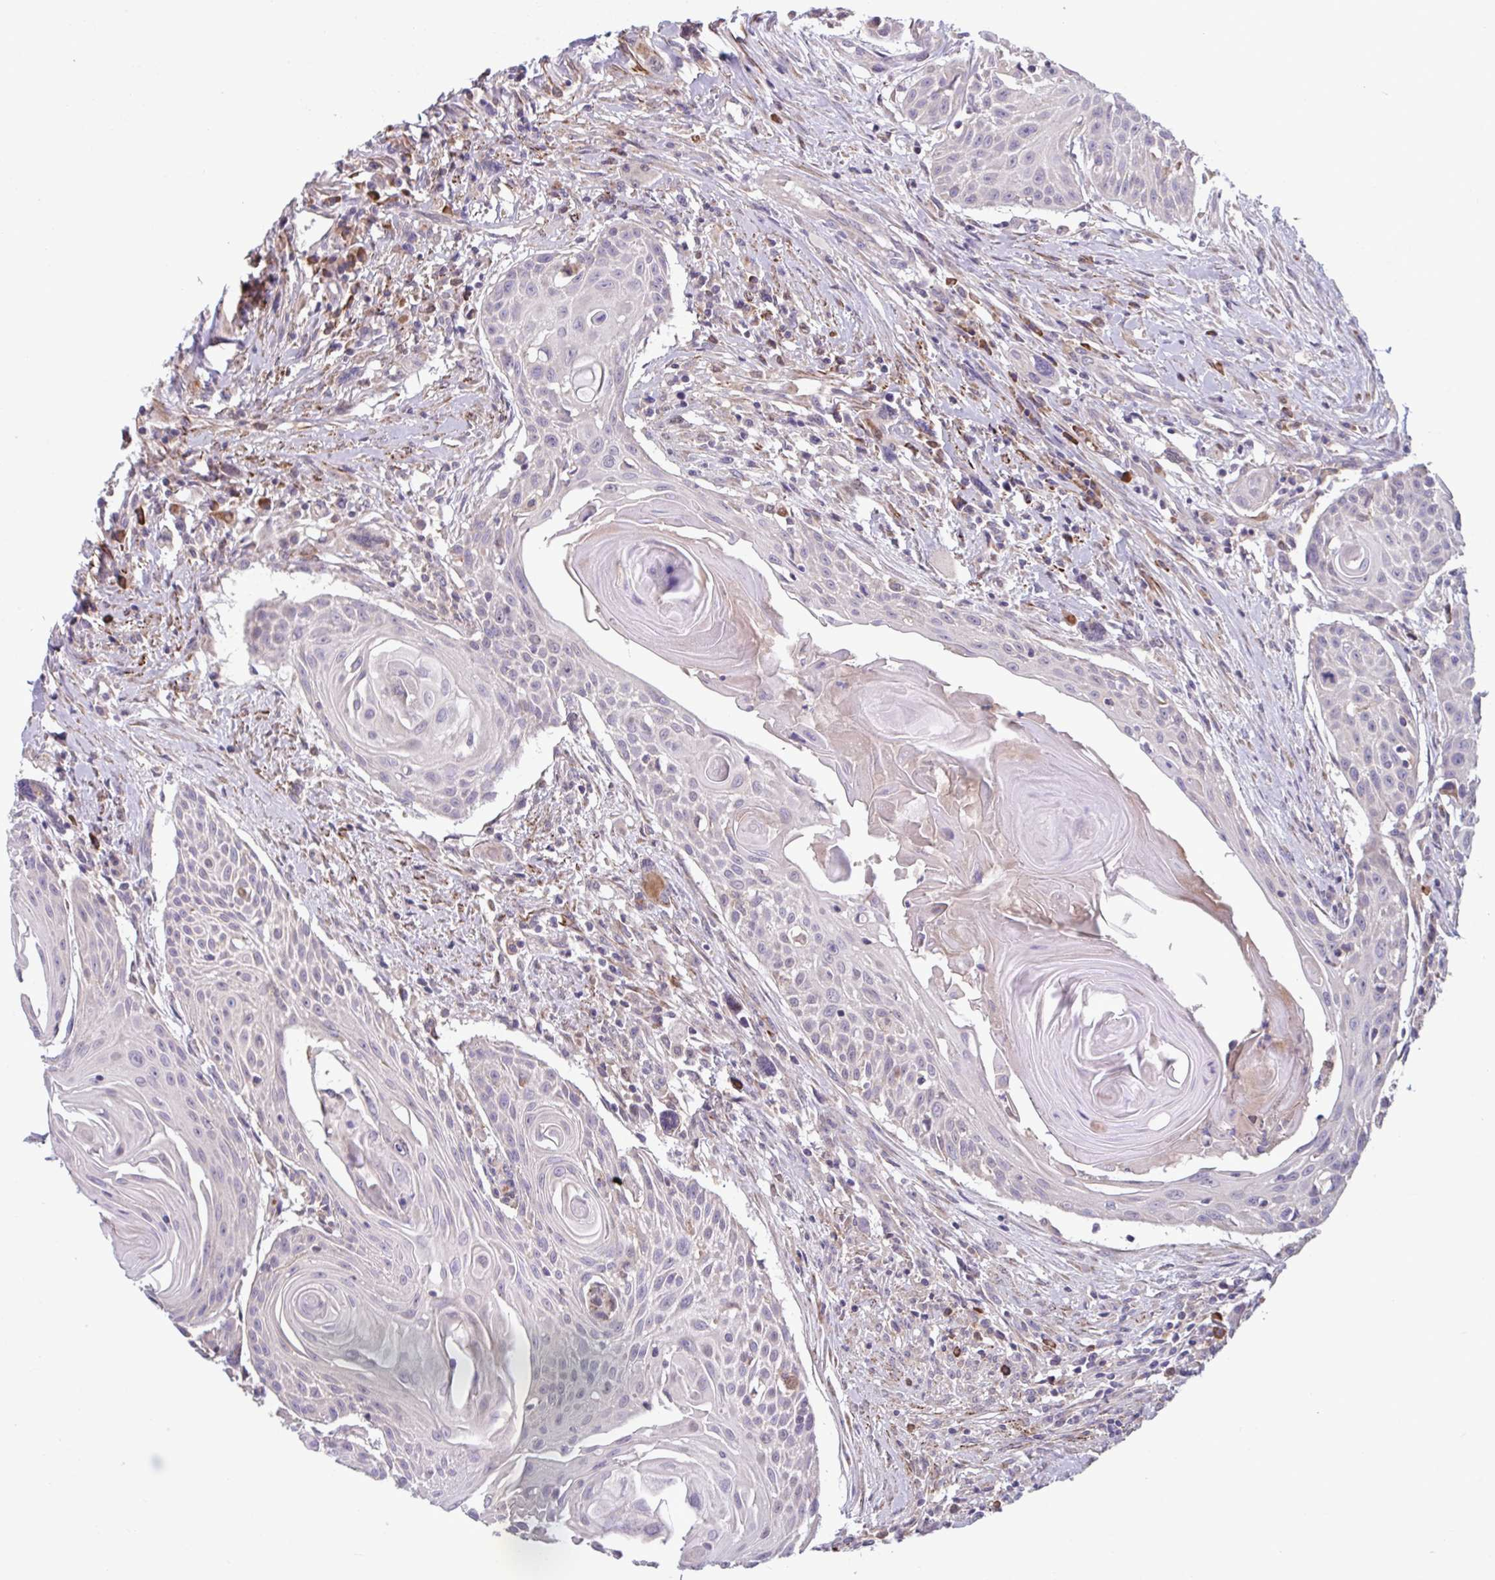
{"staining": {"intensity": "negative", "quantity": "none", "location": "none"}, "tissue": "head and neck cancer", "cell_type": "Tumor cells", "image_type": "cancer", "snomed": [{"axis": "morphology", "description": "Squamous cell carcinoma, NOS"}, {"axis": "topography", "description": "Lymph node"}, {"axis": "topography", "description": "Salivary gland"}, {"axis": "topography", "description": "Head-Neck"}], "caption": "Histopathology image shows no significant protein staining in tumor cells of squamous cell carcinoma (head and neck).", "gene": "CD1E", "patient": {"sex": "female", "age": 74}}